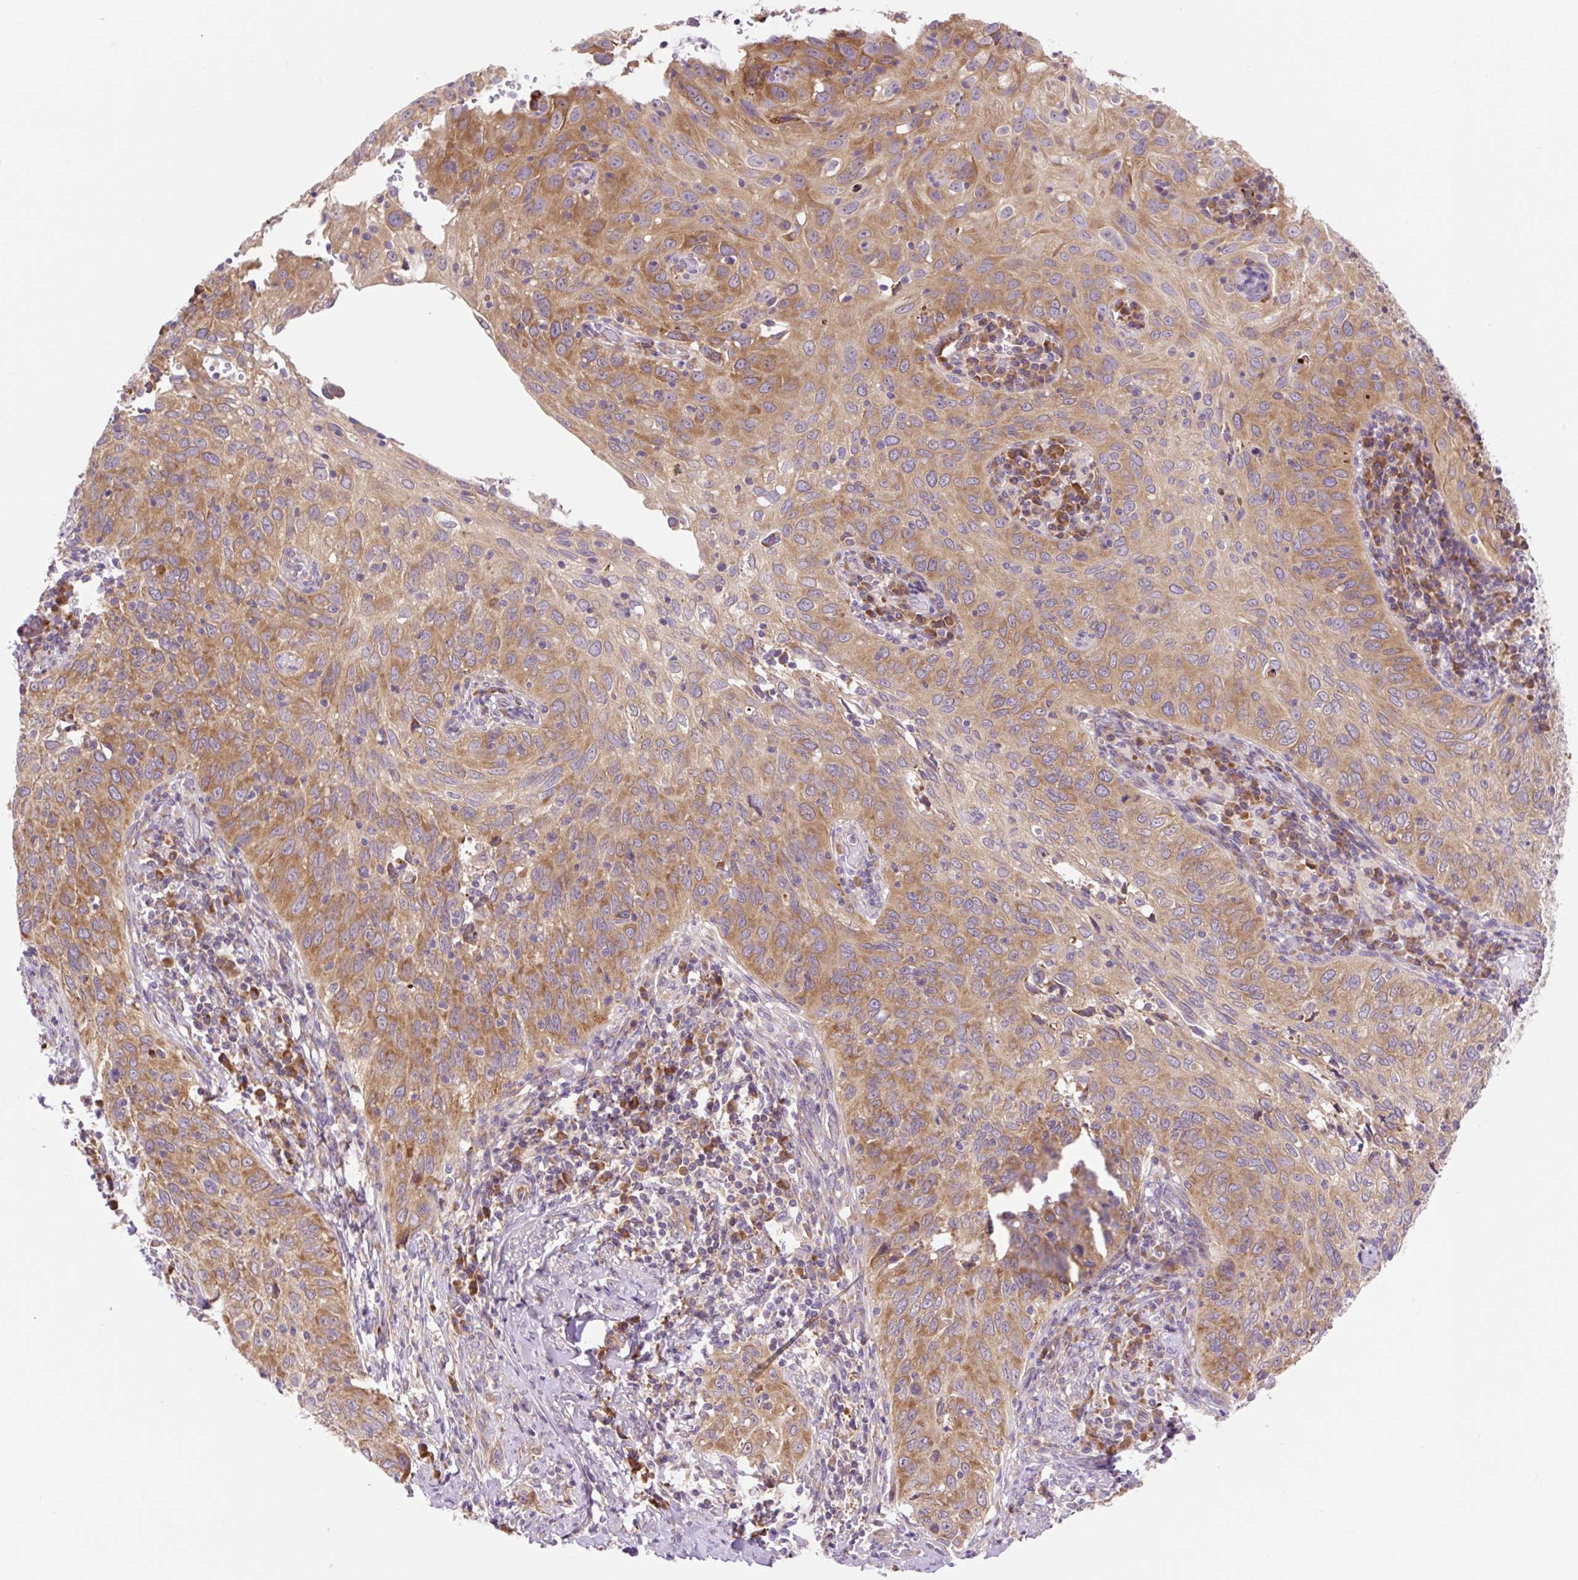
{"staining": {"intensity": "moderate", "quantity": ">75%", "location": "cytoplasmic/membranous"}, "tissue": "cervical cancer", "cell_type": "Tumor cells", "image_type": "cancer", "snomed": [{"axis": "morphology", "description": "Squamous cell carcinoma, NOS"}, {"axis": "topography", "description": "Cervix"}], "caption": "An immunohistochemistry (IHC) micrograph of tumor tissue is shown. Protein staining in brown highlights moderate cytoplasmic/membranous positivity in cervical cancer (squamous cell carcinoma) within tumor cells. The staining was performed using DAB (3,3'-diaminobenzidine) to visualize the protein expression in brown, while the nuclei were stained in blue with hematoxylin (Magnification: 20x).", "gene": "GPR45", "patient": {"sex": "female", "age": 52}}